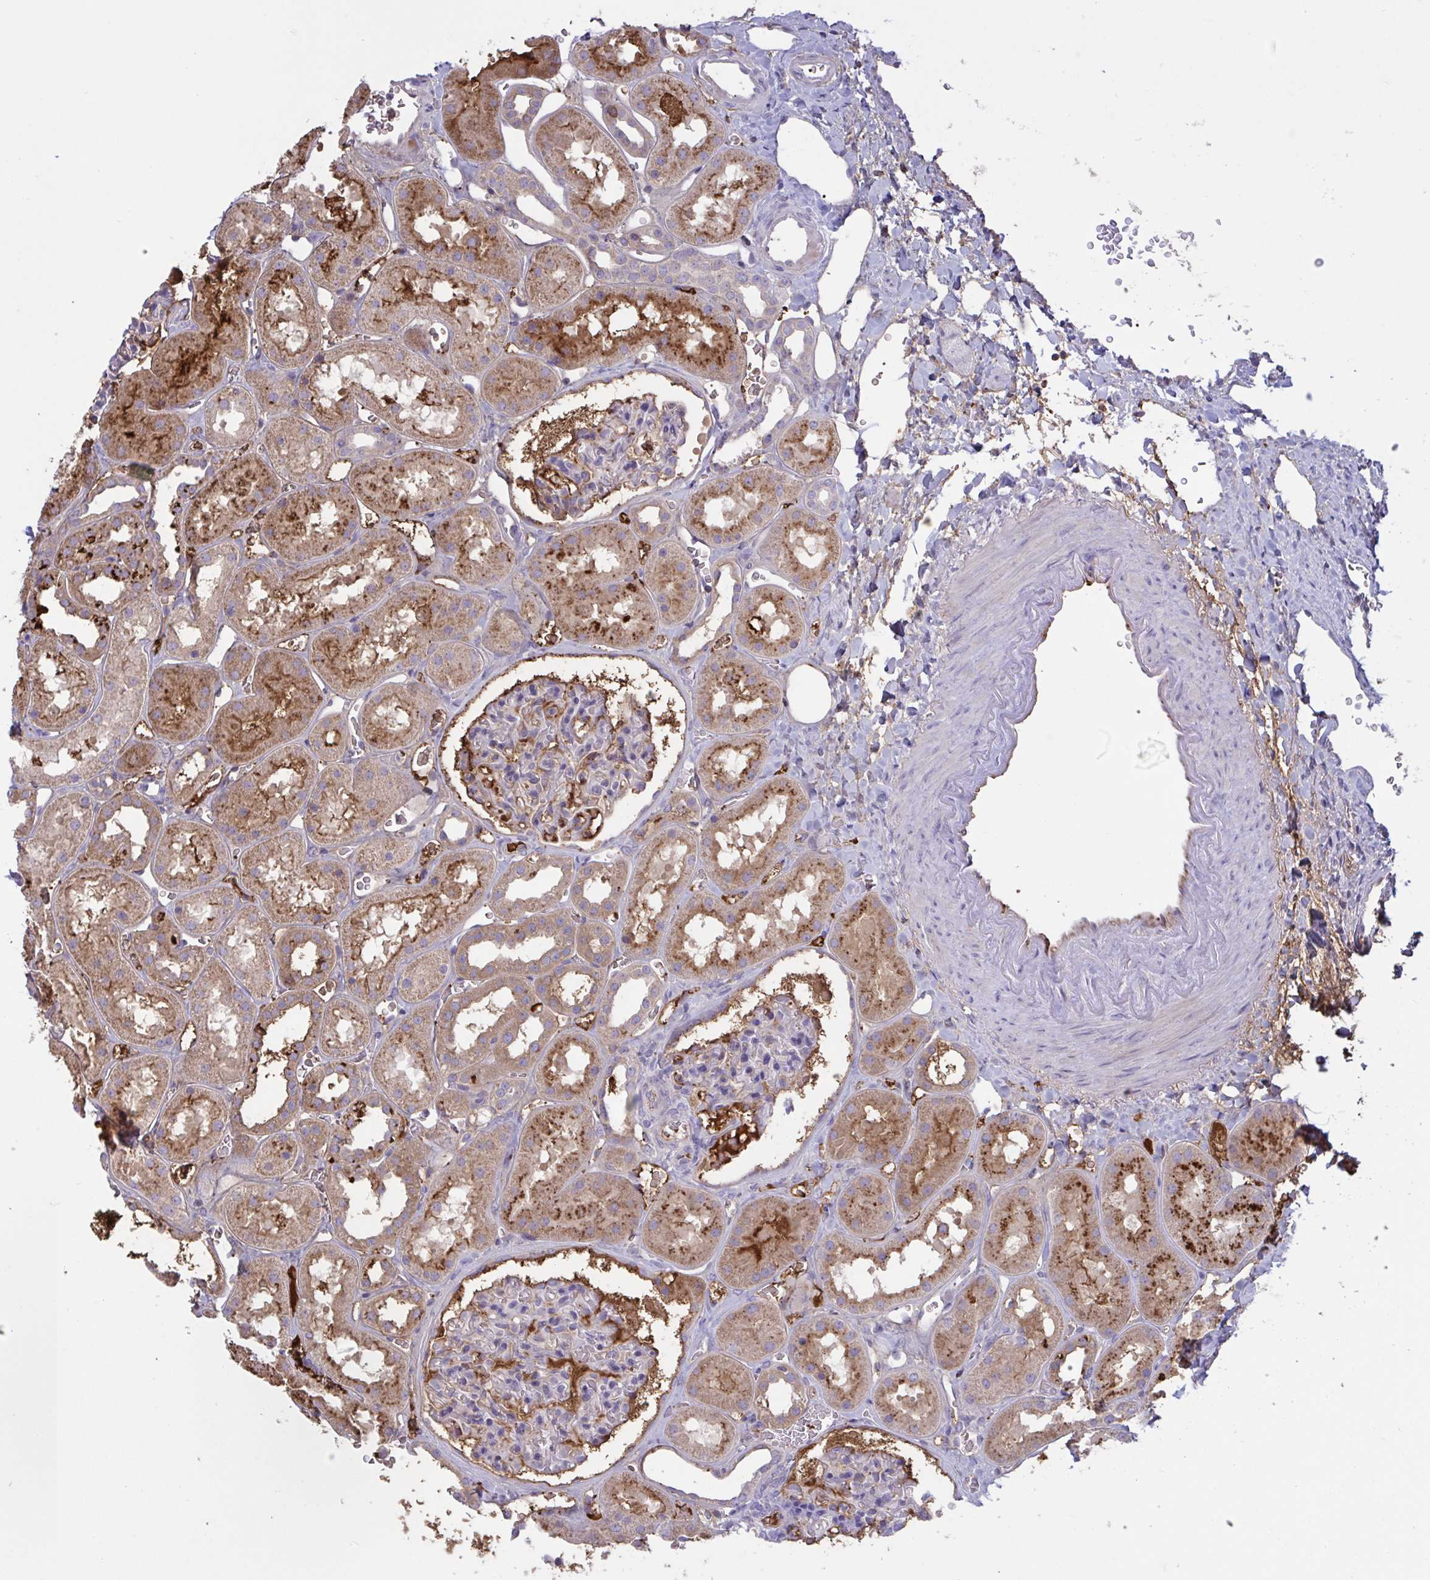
{"staining": {"intensity": "moderate", "quantity": "<25%", "location": "cytoplasmic/membranous"}, "tissue": "kidney", "cell_type": "Cells in glomeruli", "image_type": "normal", "snomed": [{"axis": "morphology", "description": "Normal tissue, NOS"}, {"axis": "topography", "description": "Kidney"}], "caption": "Immunohistochemical staining of benign kidney displays moderate cytoplasmic/membranous protein expression in approximately <25% of cells in glomeruli.", "gene": "IL1R1", "patient": {"sex": "female", "age": 41}}